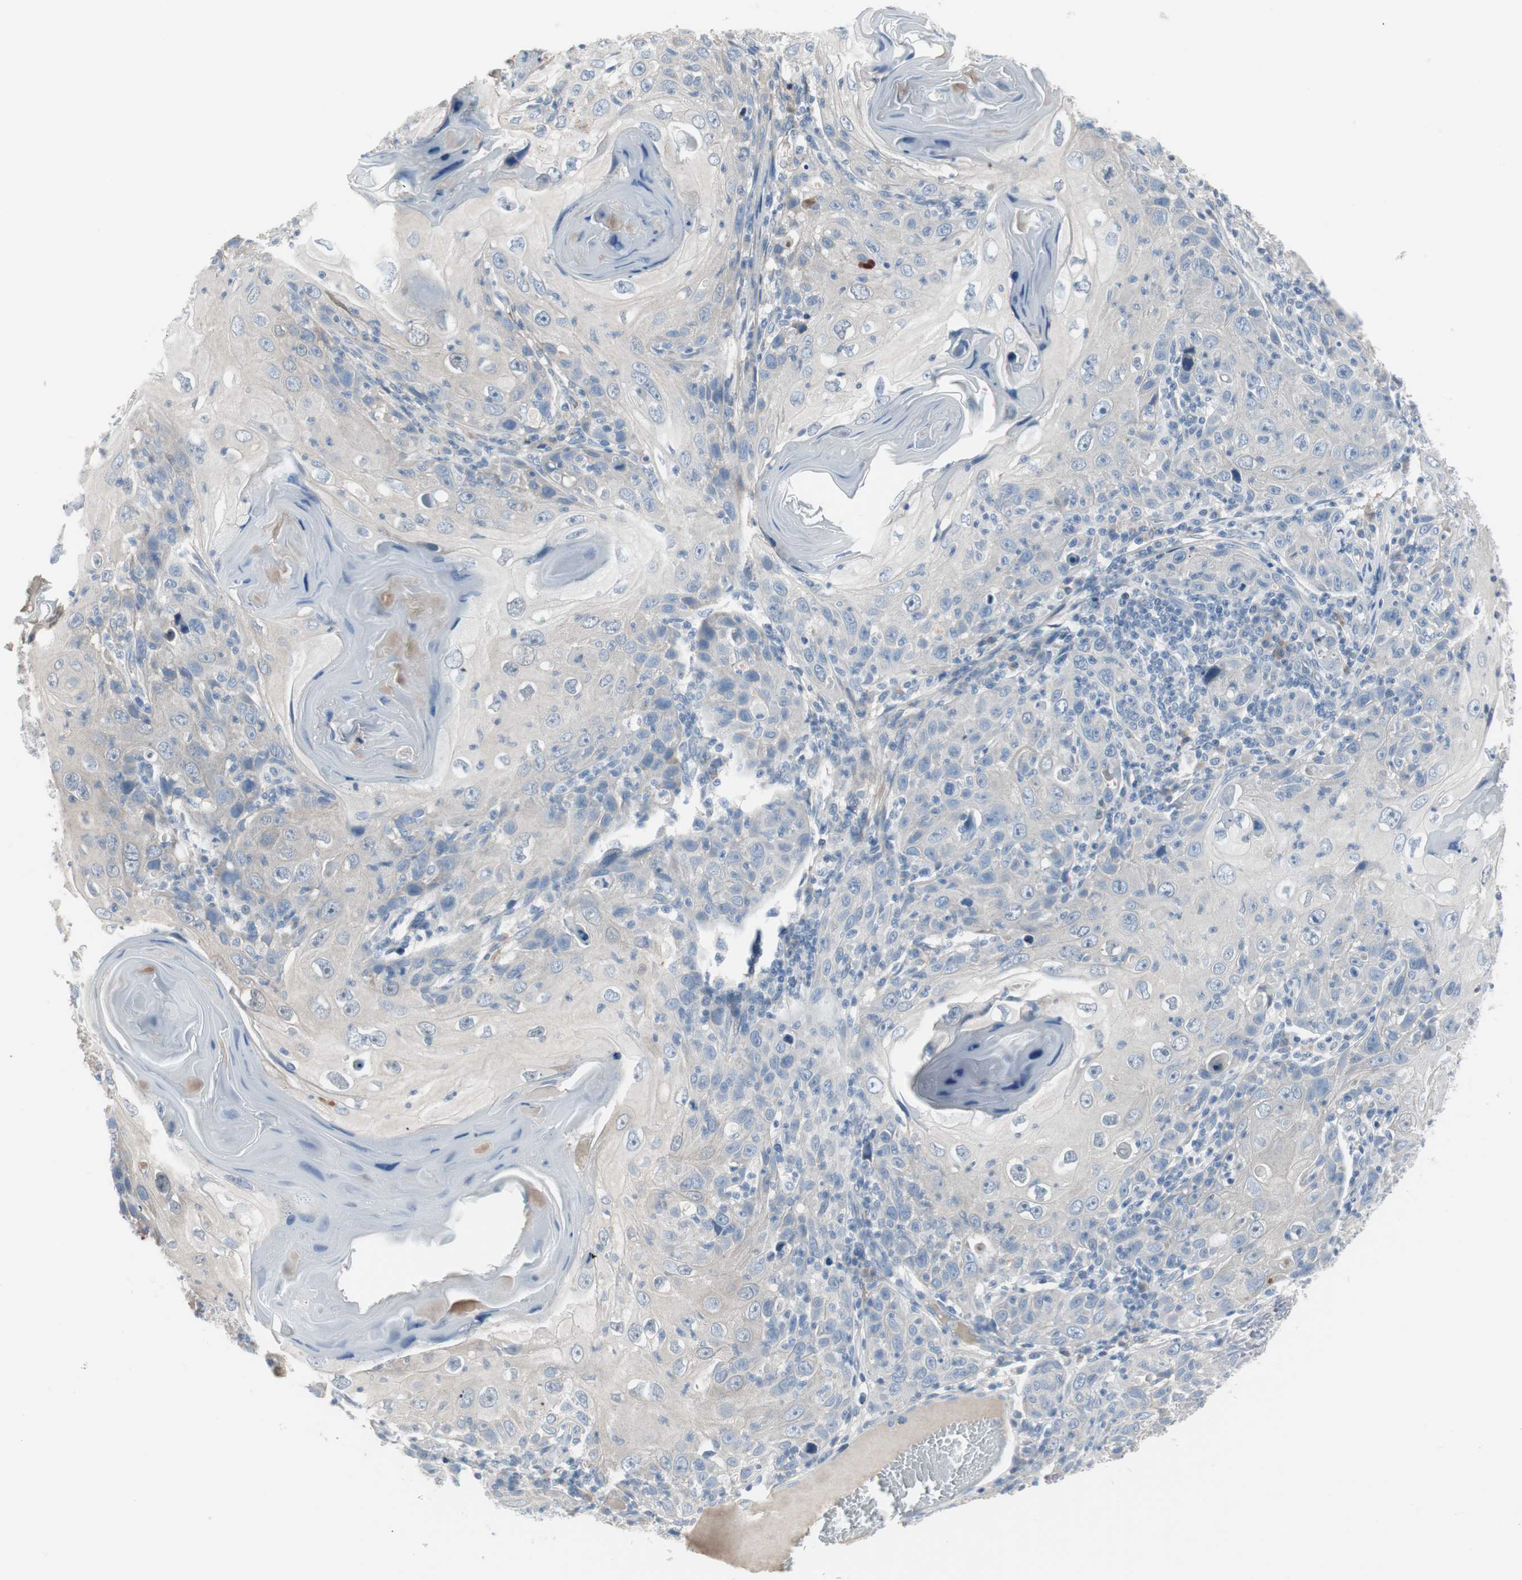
{"staining": {"intensity": "negative", "quantity": "none", "location": "none"}, "tissue": "skin cancer", "cell_type": "Tumor cells", "image_type": "cancer", "snomed": [{"axis": "morphology", "description": "Squamous cell carcinoma, NOS"}, {"axis": "topography", "description": "Skin"}], "caption": "Human skin cancer stained for a protein using immunohistochemistry displays no expression in tumor cells.", "gene": "PIGR", "patient": {"sex": "female", "age": 88}}